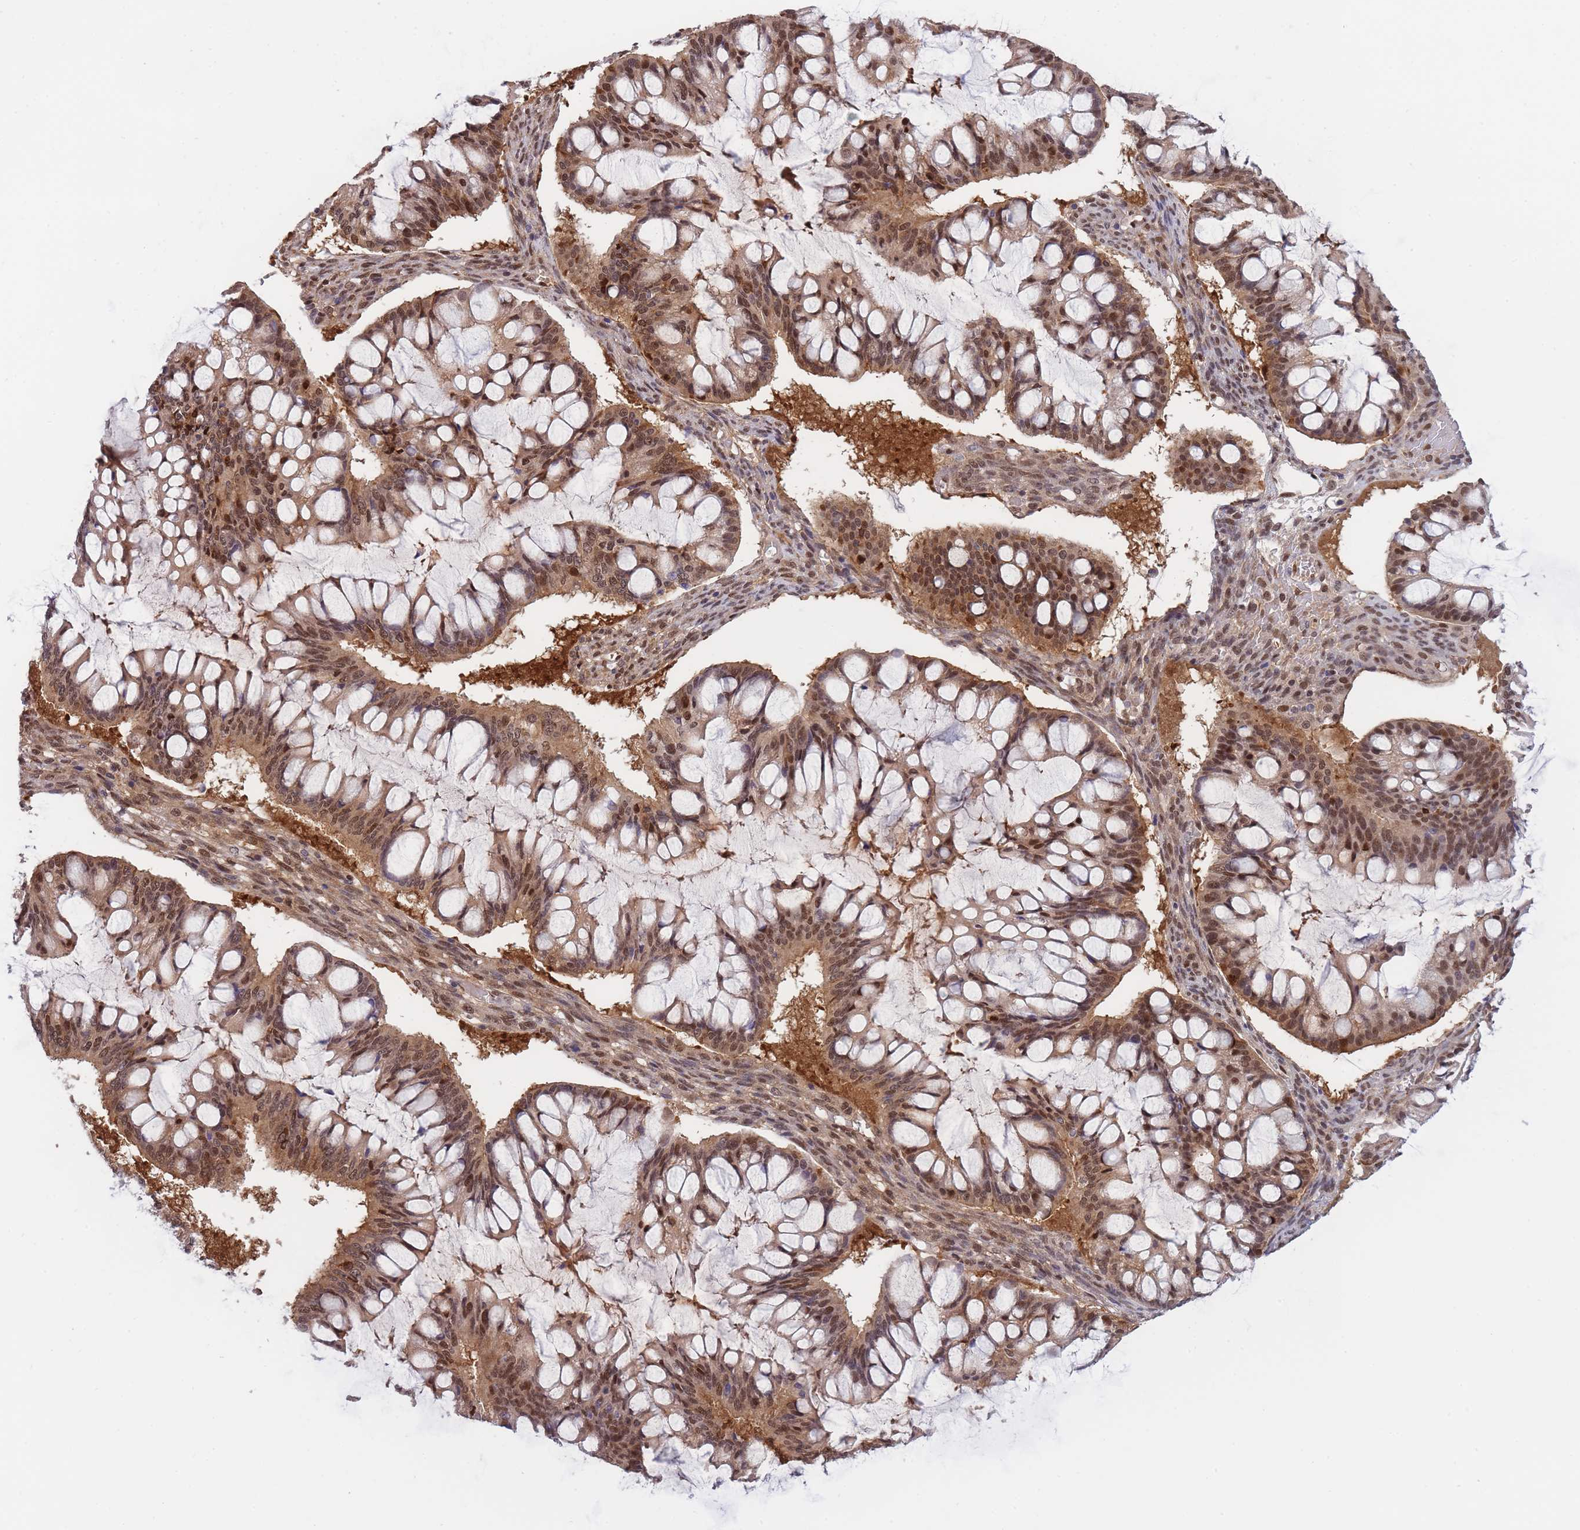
{"staining": {"intensity": "moderate", "quantity": ">75%", "location": "cytoplasmic/membranous,nuclear"}, "tissue": "ovarian cancer", "cell_type": "Tumor cells", "image_type": "cancer", "snomed": [{"axis": "morphology", "description": "Cystadenocarcinoma, mucinous, NOS"}, {"axis": "topography", "description": "Ovary"}], "caption": "This is a histology image of immunohistochemistry (IHC) staining of ovarian cancer (mucinous cystadenocarcinoma), which shows moderate expression in the cytoplasmic/membranous and nuclear of tumor cells.", "gene": "NSFL1C", "patient": {"sex": "female", "age": 73}}